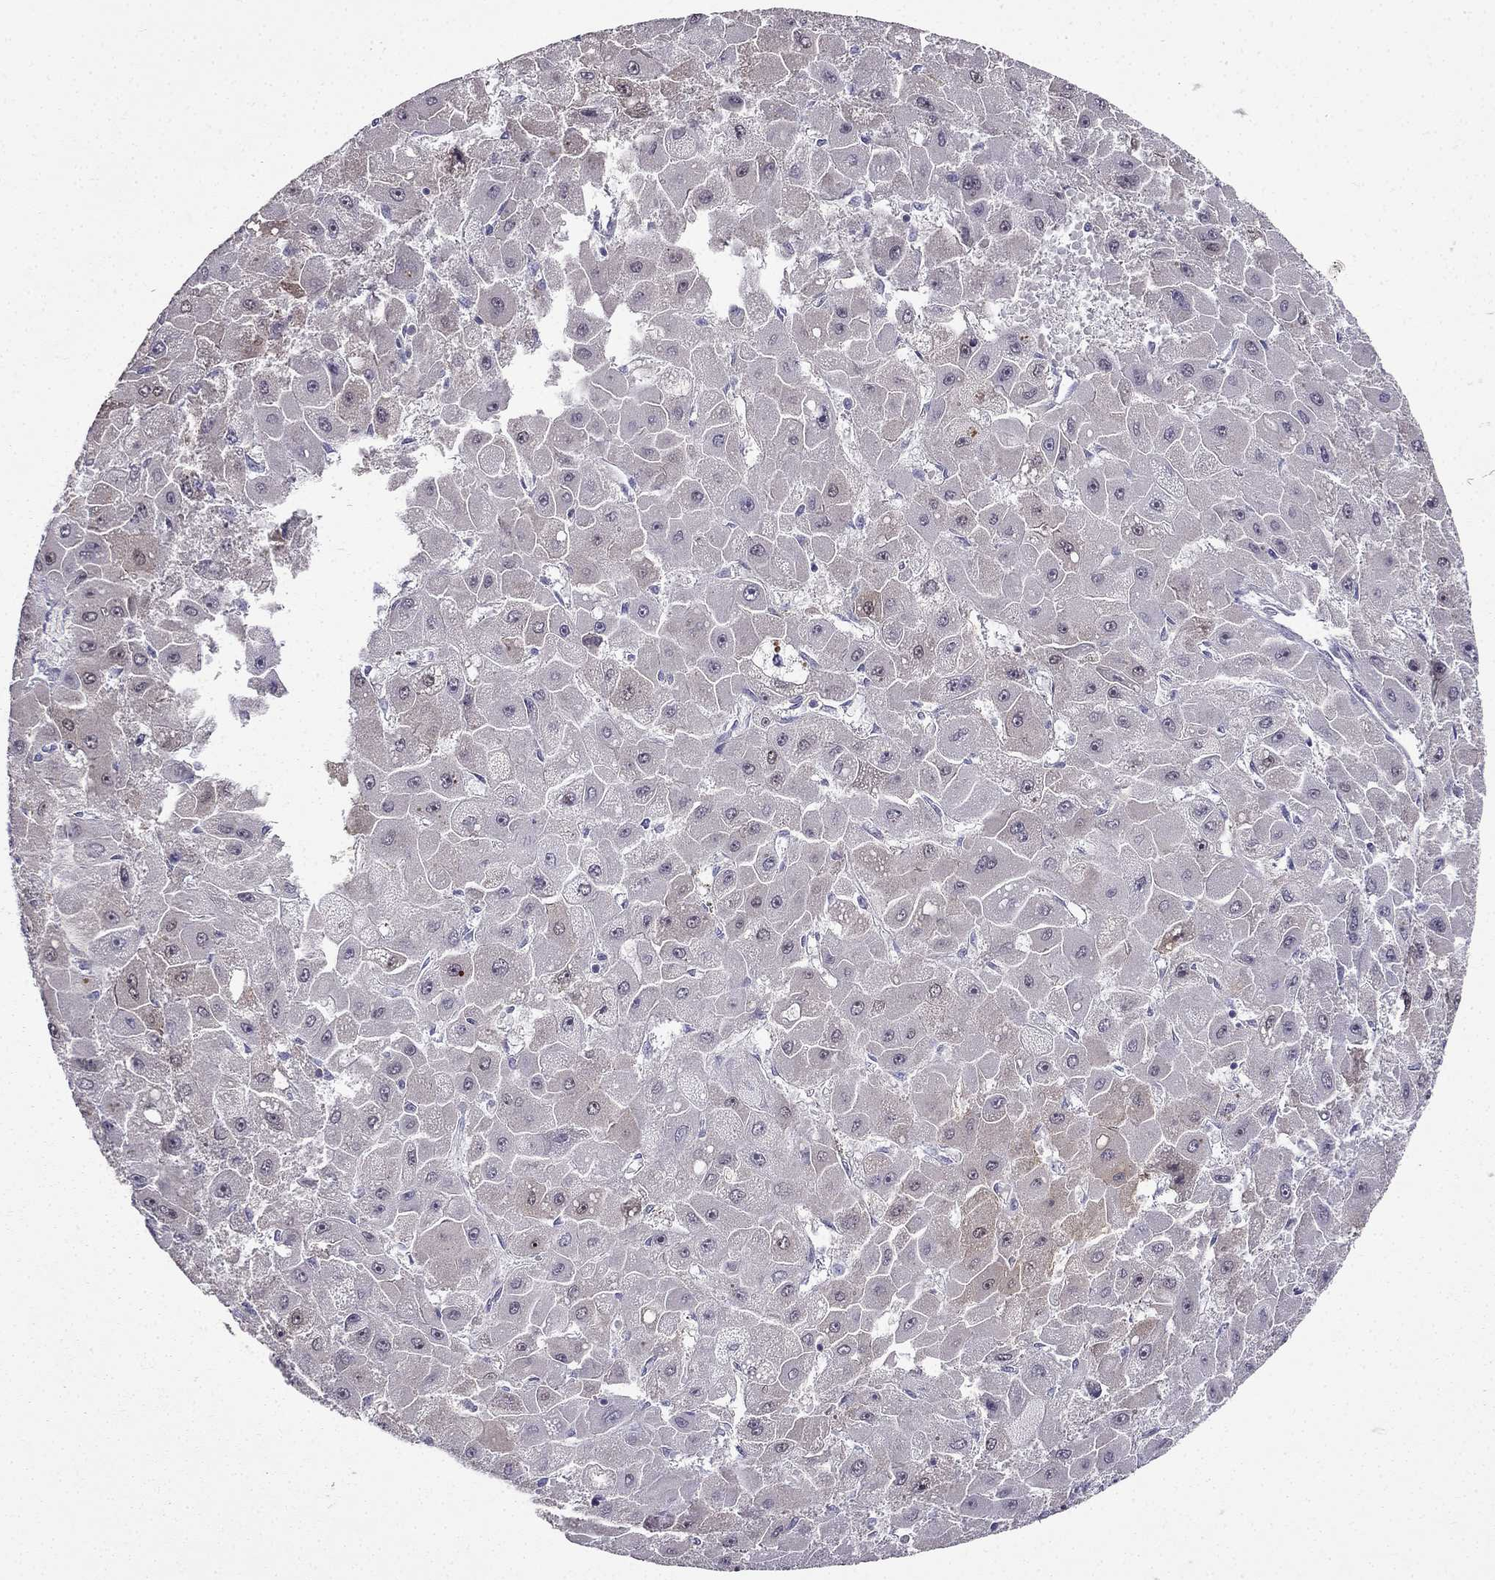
{"staining": {"intensity": "negative", "quantity": "none", "location": "none"}, "tissue": "liver cancer", "cell_type": "Tumor cells", "image_type": "cancer", "snomed": [{"axis": "morphology", "description": "Carcinoma, Hepatocellular, NOS"}, {"axis": "topography", "description": "Liver"}], "caption": "The photomicrograph displays no staining of tumor cells in liver hepatocellular carcinoma. (Brightfield microscopy of DAB (3,3'-diaminobenzidine) IHC at high magnification).", "gene": "AS3MT", "patient": {"sex": "female", "age": 25}}